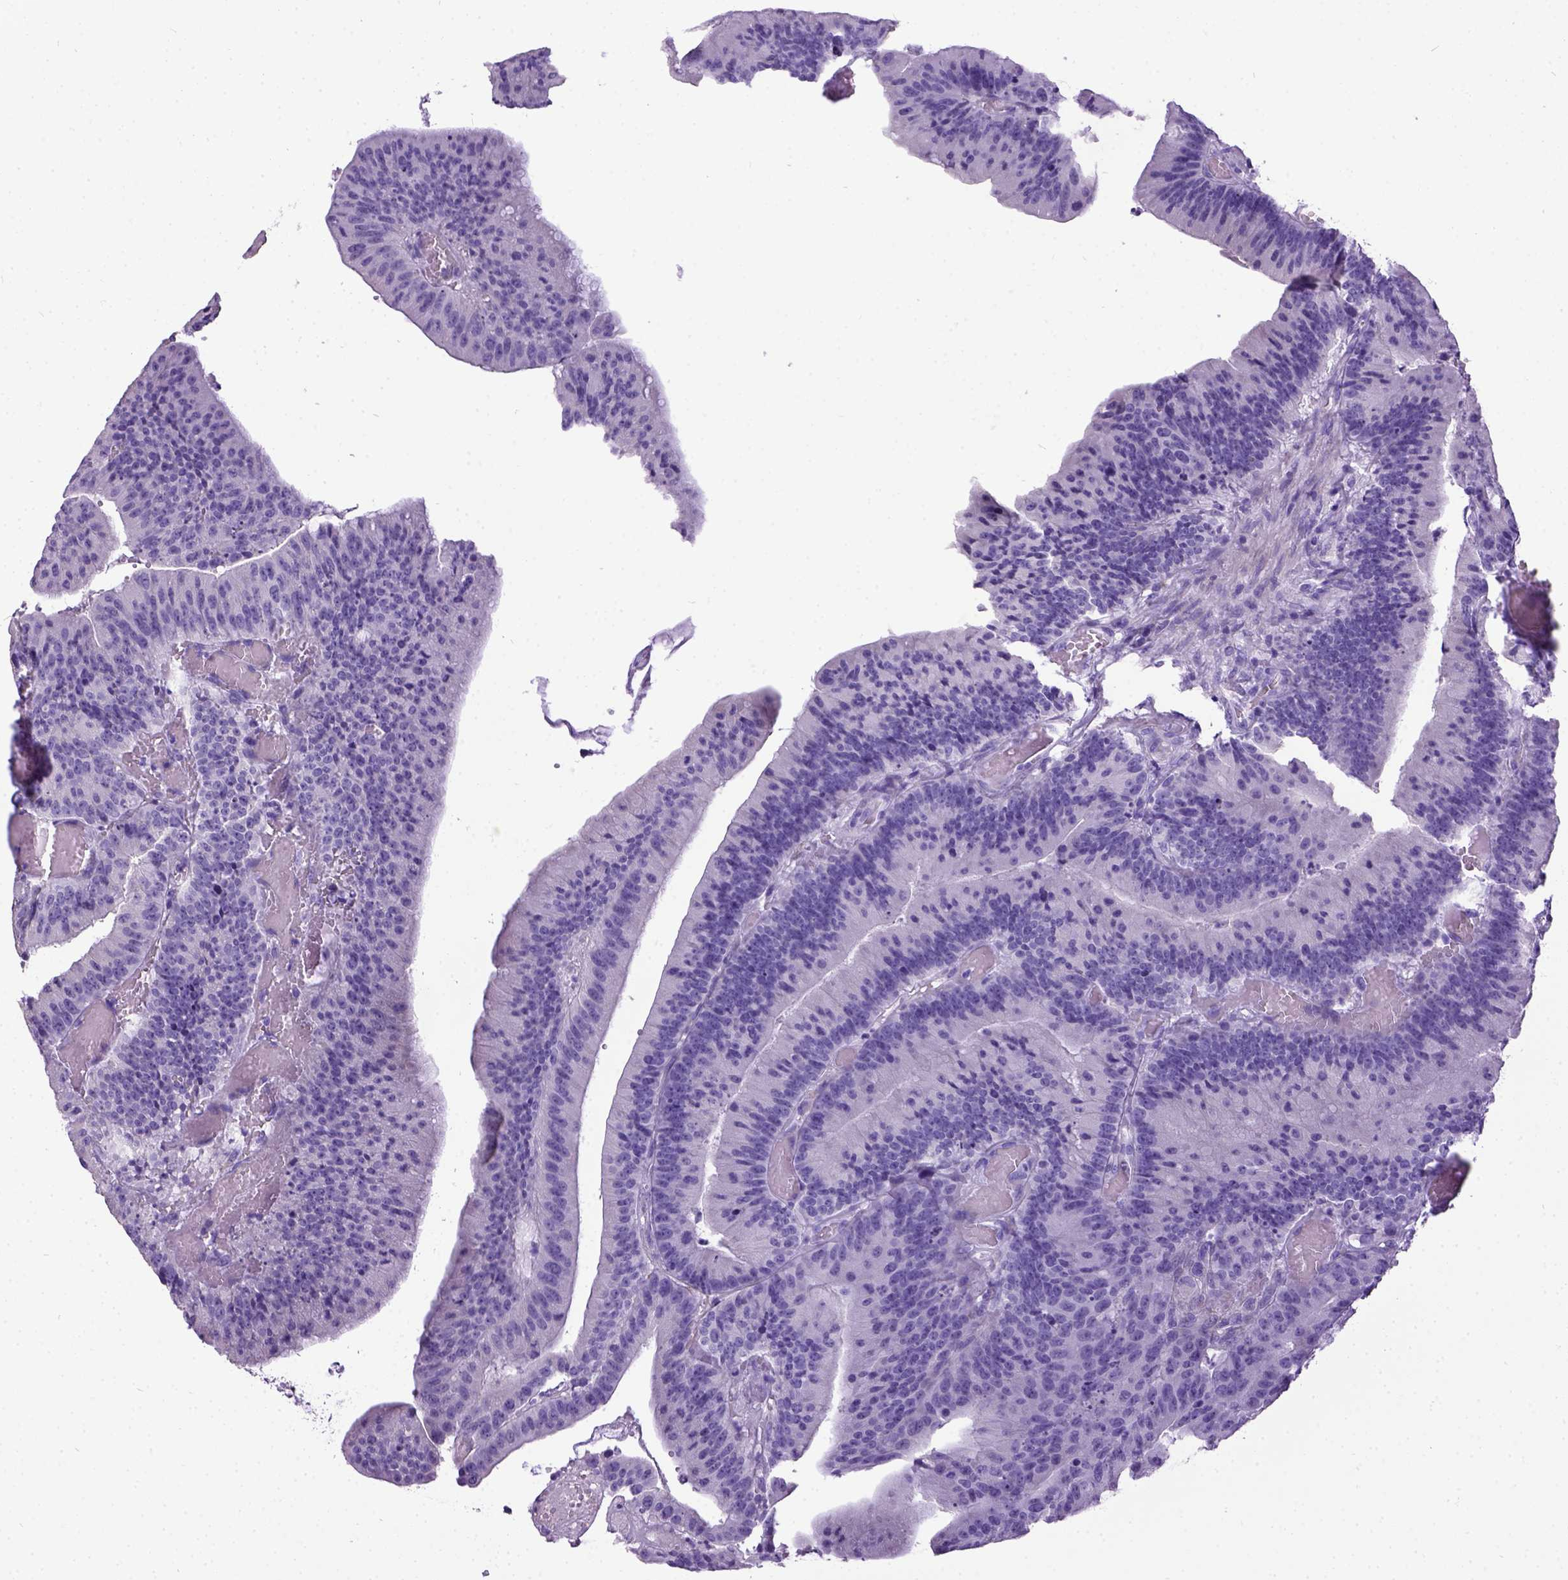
{"staining": {"intensity": "negative", "quantity": "none", "location": "none"}, "tissue": "colorectal cancer", "cell_type": "Tumor cells", "image_type": "cancer", "snomed": [{"axis": "morphology", "description": "Adenocarcinoma, NOS"}, {"axis": "topography", "description": "Colon"}], "caption": "Tumor cells show no significant positivity in colorectal cancer.", "gene": "IGF2", "patient": {"sex": "female", "age": 78}}